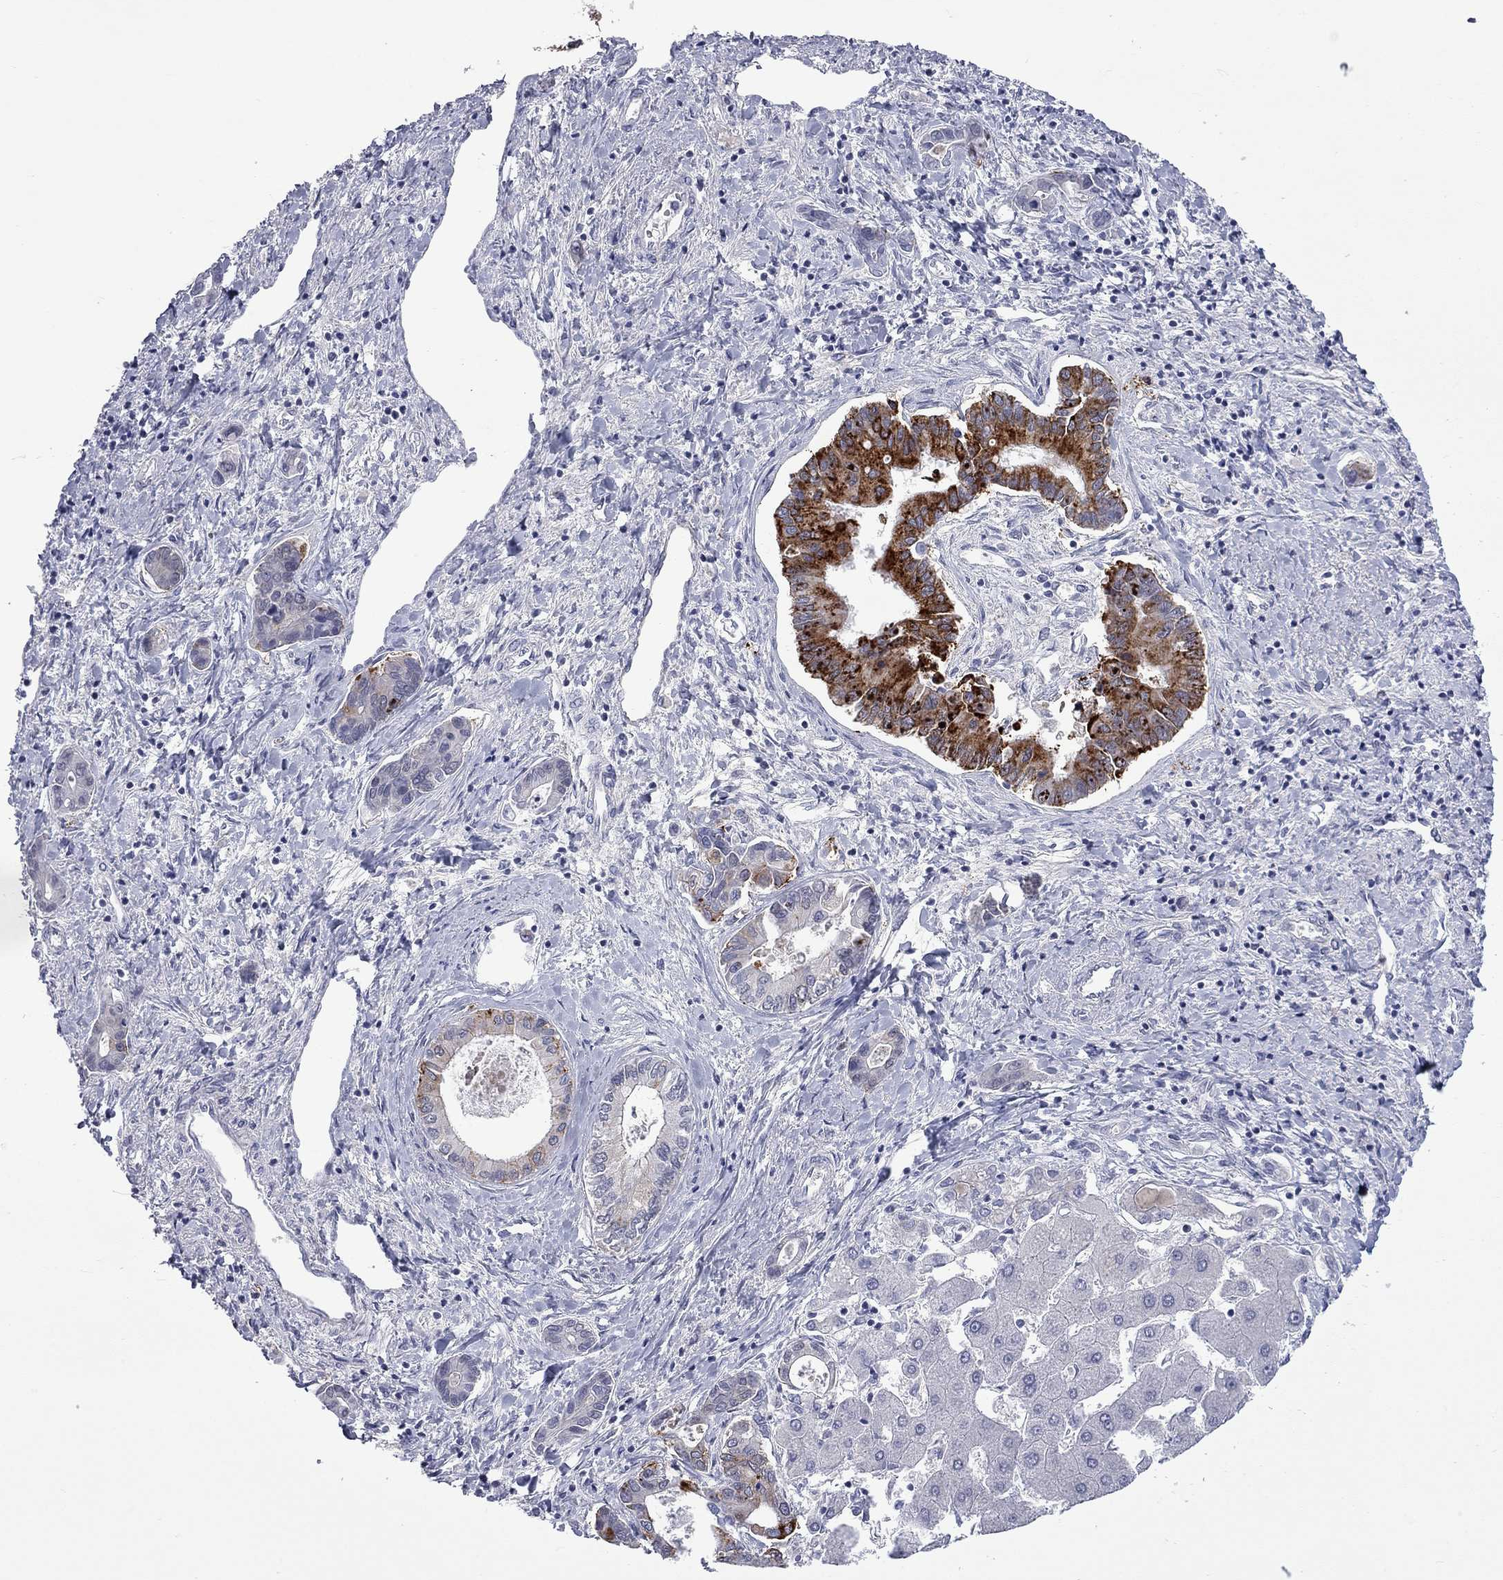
{"staining": {"intensity": "strong", "quantity": "25%-75%", "location": "cytoplasmic/membranous"}, "tissue": "liver cancer", "cell_type": "Tumor cells", "image_type": "cancer", "snomed": [{"axis": "morphology", "description": "Cholangiocarcinoma"}, {"axis": "topography", "description": "Liver"}], "caption": "DAB (3,3'-diaminobenzidine) immunohistochemical staining of liver cholangiocarcinoma demonstrates strong cytoplasmic/membranous protein staining in about 25%-75% of tumor cells.", "gene": "CTNNBIP1", "patient": {"sex": "male", "age": 66}}